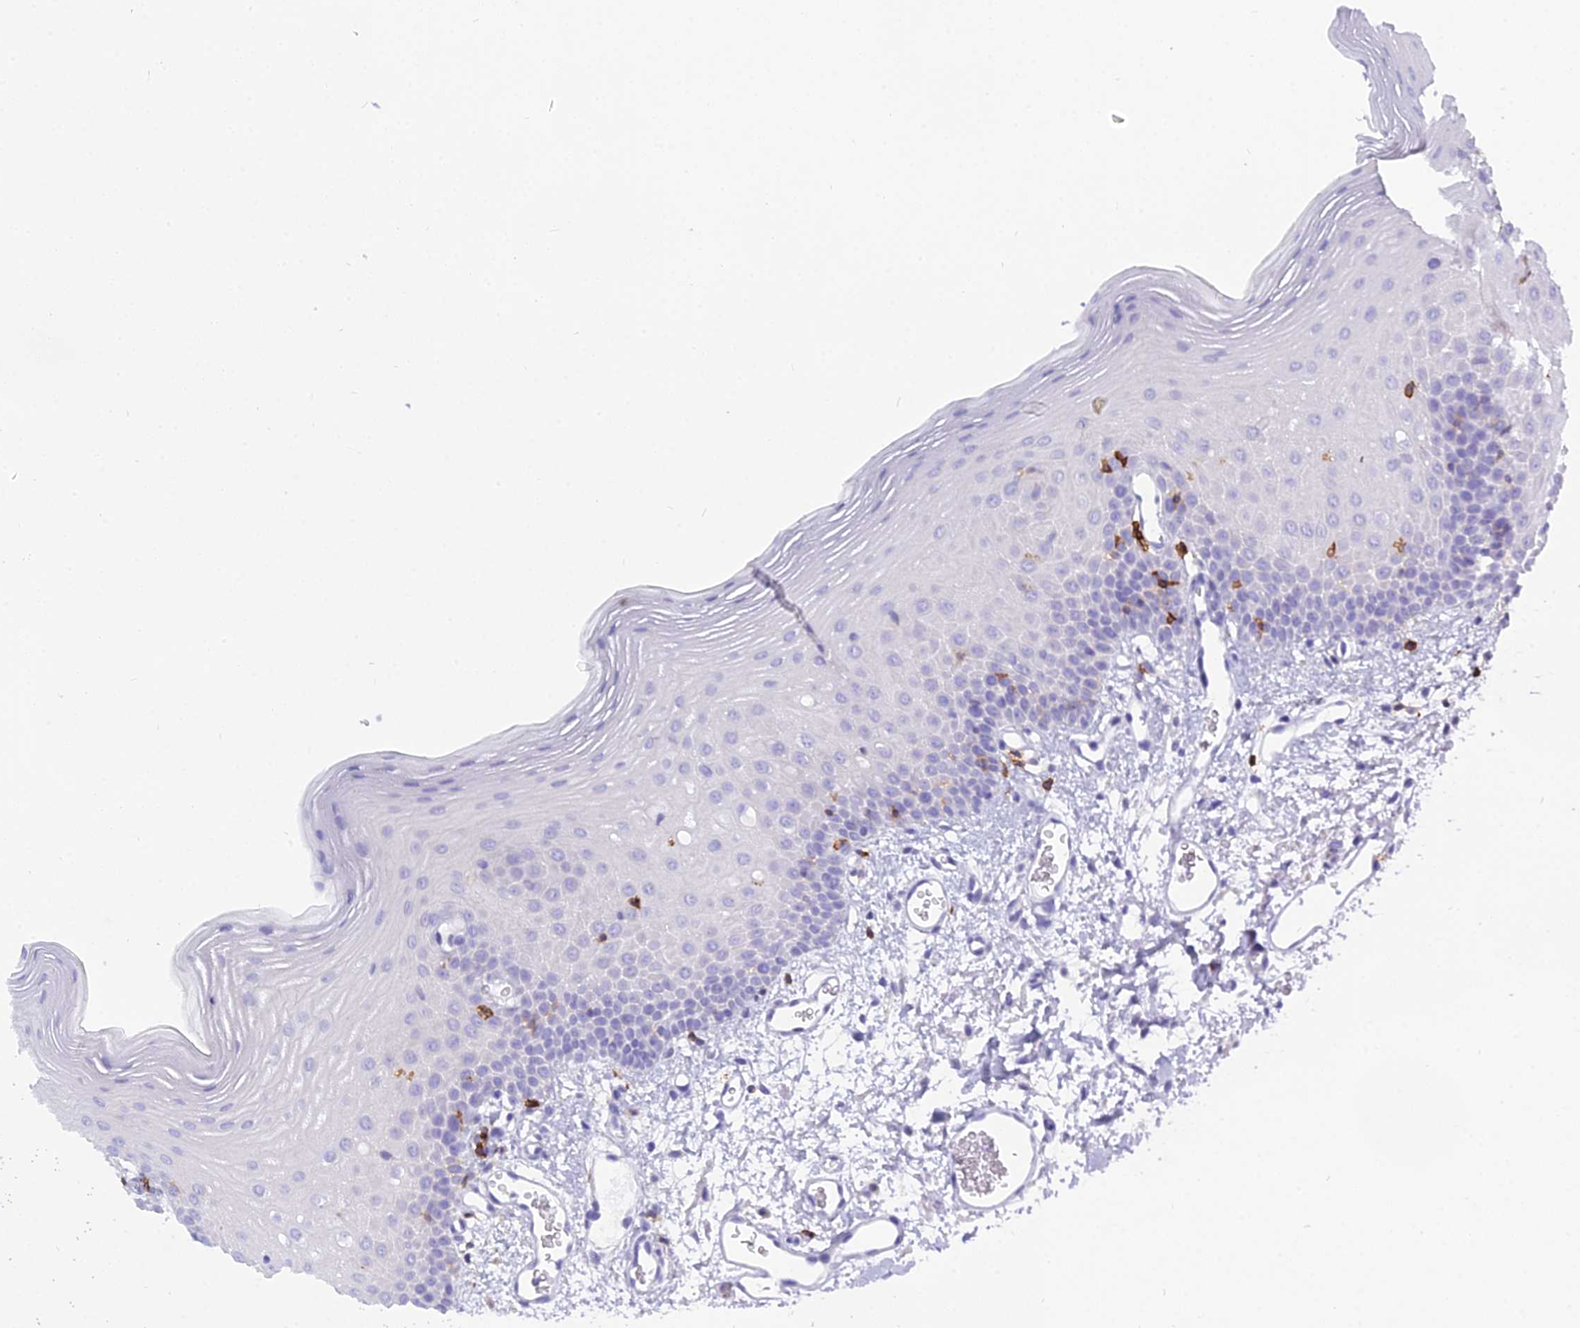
{"staining": {"intensity": "negative", "quantity": "none", "location": "none"}, "tissue": "oral mucosa", "cell_type": "Squamous epithelial cells", "image_type": "normal", "snomed": [{"axis": "morphology", "description": "Normal tissue, NOS"}, {"axis": "topography", "description": "Oral tissue"}], "caption": "The image displays no significant expression in squamous epithelial cells of oral mucosa. The staining was performed using DAB to visualize the protein expression in brown, while the nuclei were stained in blue with hematoxylin (Magnification: 20x).", "gene": "CD5", "patient": {"sex": "female", "age": 70}}